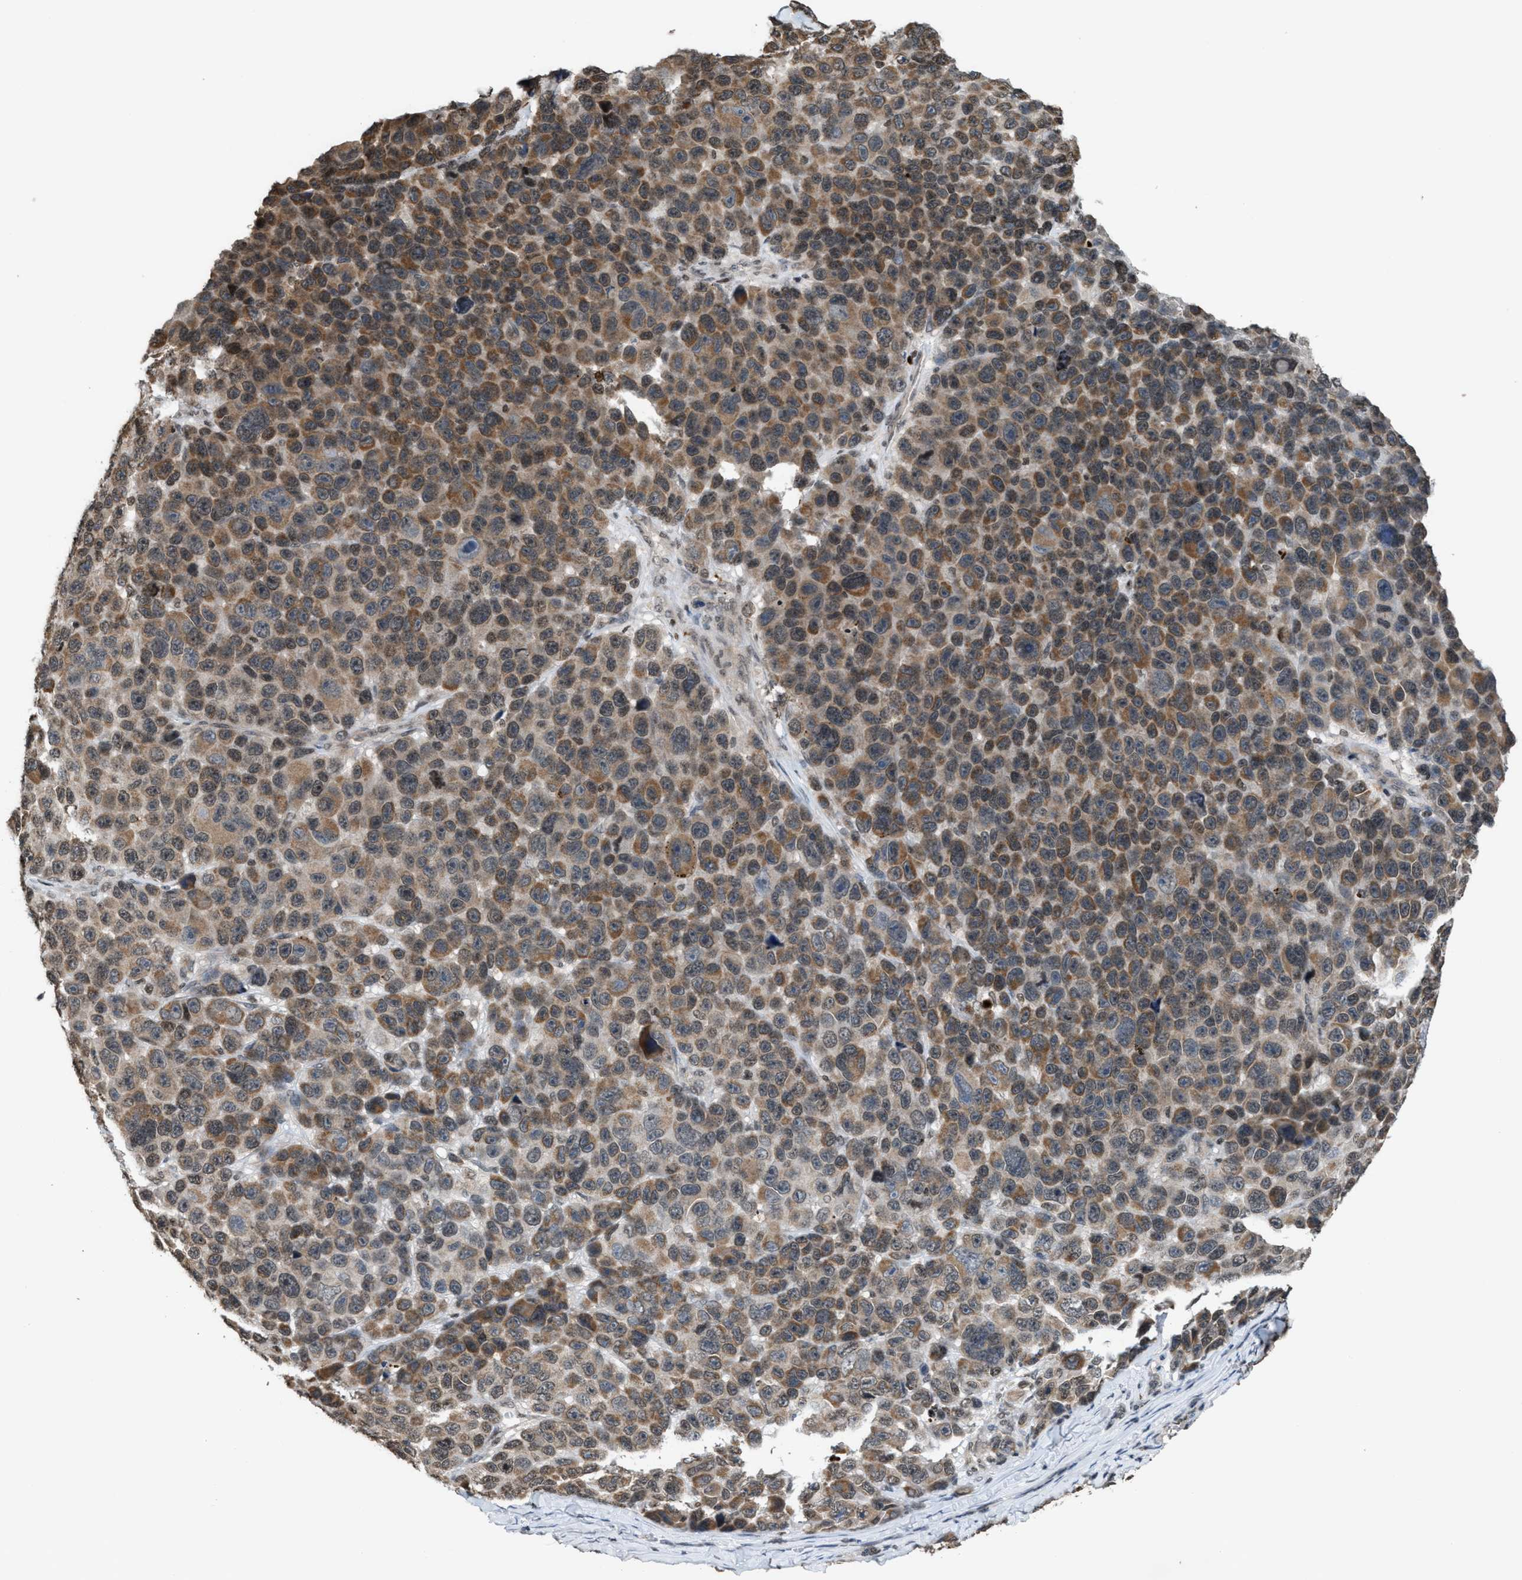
{"staining": {"intensity": "moderate", "quantity": ">75%", "location": "cytoplasmic/membranous"}, "tissue": "melanoma", "cell_type": "Tumor cells", "image_type": "cancer", "snomed": [{"axis": "morphology", "description": "Malignant melanoma, NOS"}, {"axis": "topography", "description": "Skin"}], "caption": "Immunohistochemical staining of human malignant melanoma displays moderate cytoplasmic/membranous protein staining in approximately >75% of tumor cells.", "gene": "PRUNE2", "patient": {"sex": "male", "age": 53}}